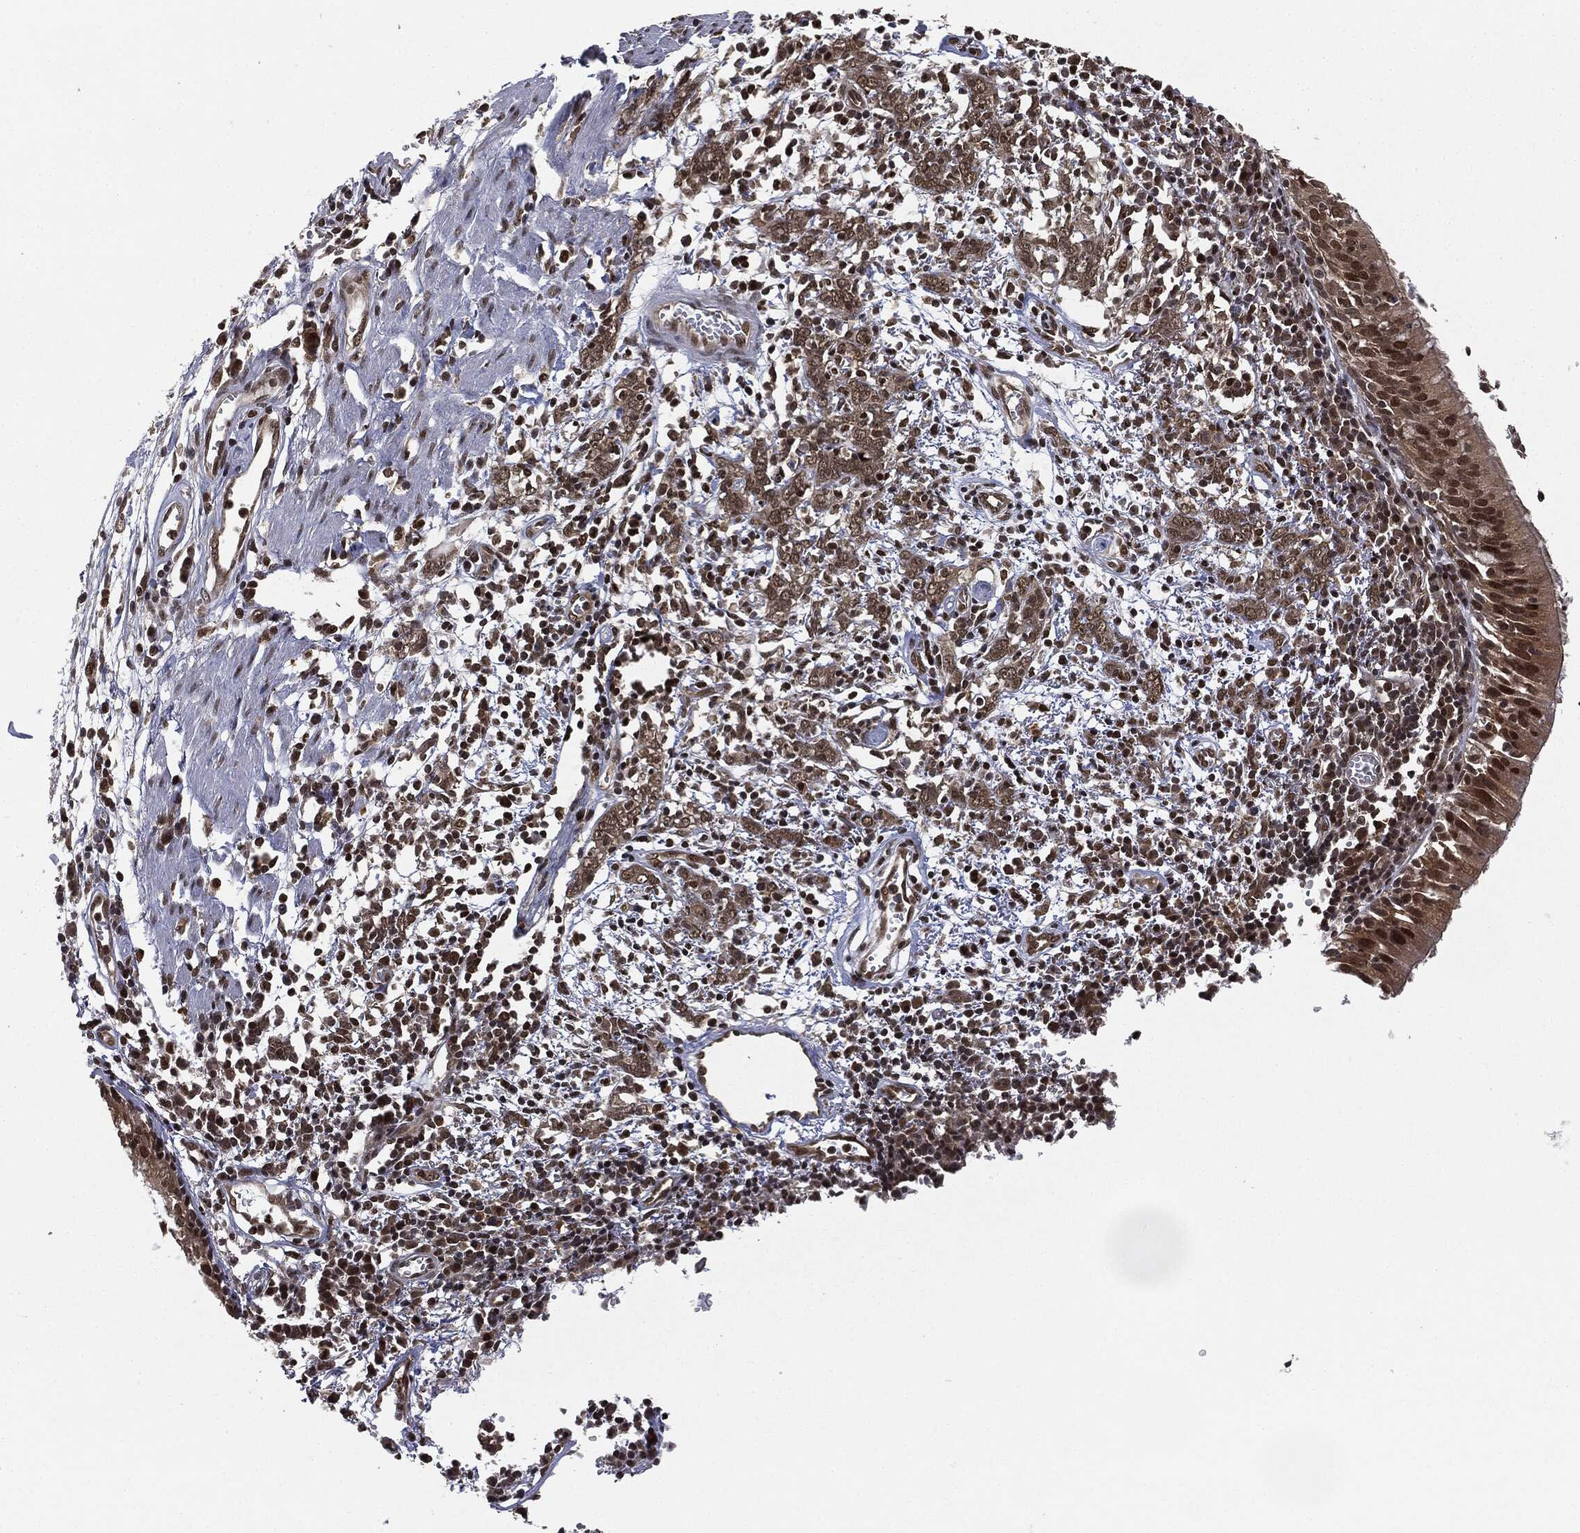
{"staining": {"intensity": "strong", "quantity": ">75%", "location": "cytoplasmic/membranous,nuclear"}, "tissue": "bronchus", "cell_type": "Respiratory epithelial cells", "image_type": "normal", "snomed": [{"axis": "morphology", "description": "Normal tissue, NOS"}, {"axis": "morphology", "description": "Squamous cell carcinoma, NOS"}, {"axis": "topography", "description": "Cartilage tissue"}, {"axis": "topography", "description": "Bronchus"}, {"axis": "topography", "description": "Lung"}], "caption": "A high-resolution photomicrograph shows IHC staining of unremarkable bronchus, which exhibits strong cytoplasmic/membranous,nuclear positivity in approximately >75% of respiratory epithelial cells.", "gene": "TBC1D22A", "patient": {"sex": "male", "age": 66}}